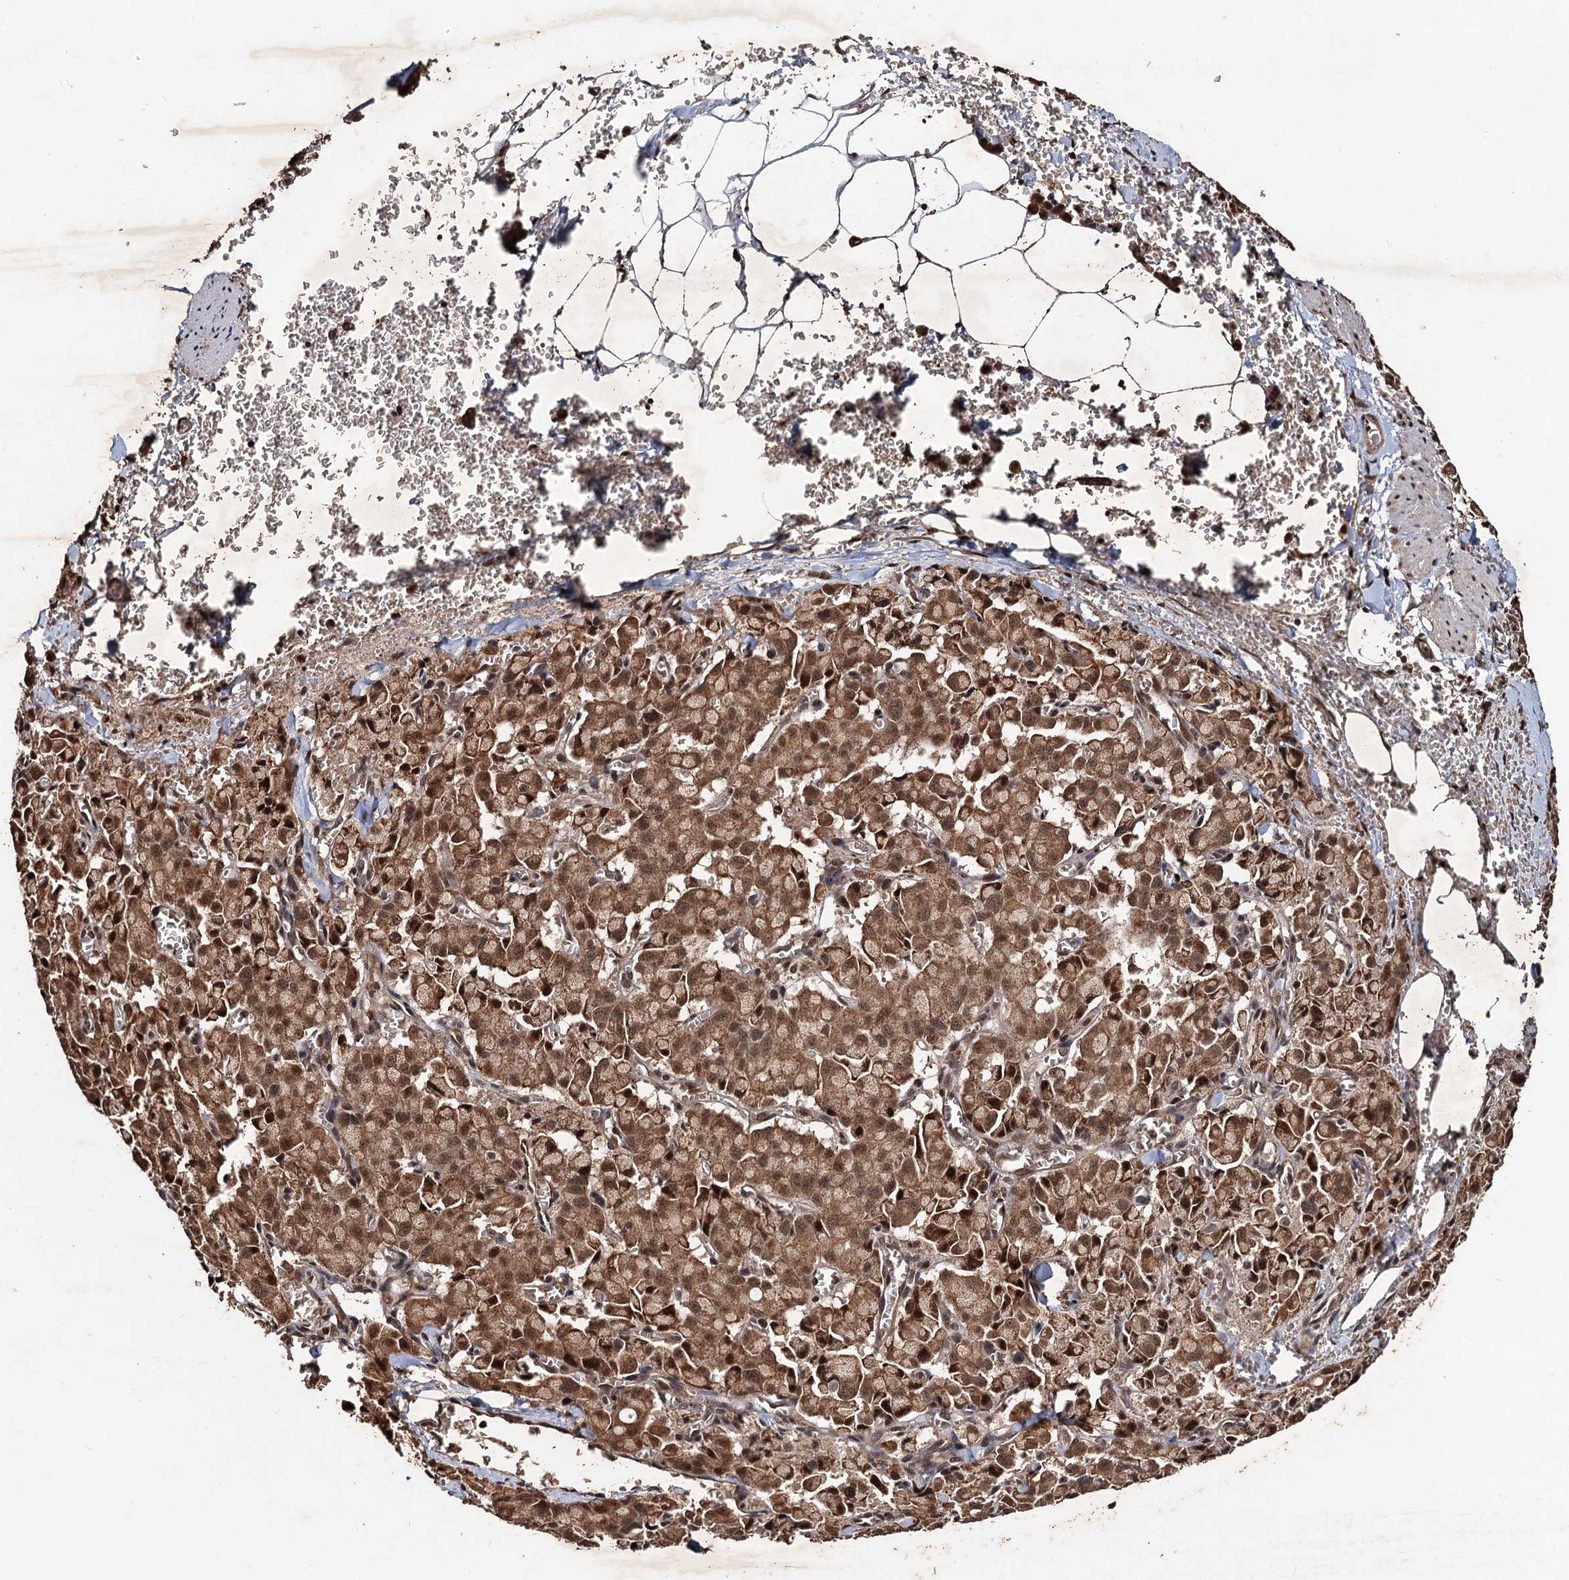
{"staining": {"intensity": "moderate", "quantity": ">75%", "location": "cytoplasmic/membranous,nuclear"}, "tissue": "pancreatic cancer", "cell_type": "Tumor cells", "image_type": "cancer", "snomed": [{"axis": "morphology", "description": "Adenocarcinoma, NOS"}, {"axis": "topography", "description": "Pancreas"}], "caption": "Tumor cells show moderate cytoplasmic/membranous and nuclear staining in approximately >75% of cells in pancreatic cancer (adenocarcinoma).", "gene": "REP15", "patient": {"sex": "male", "age": 65}}